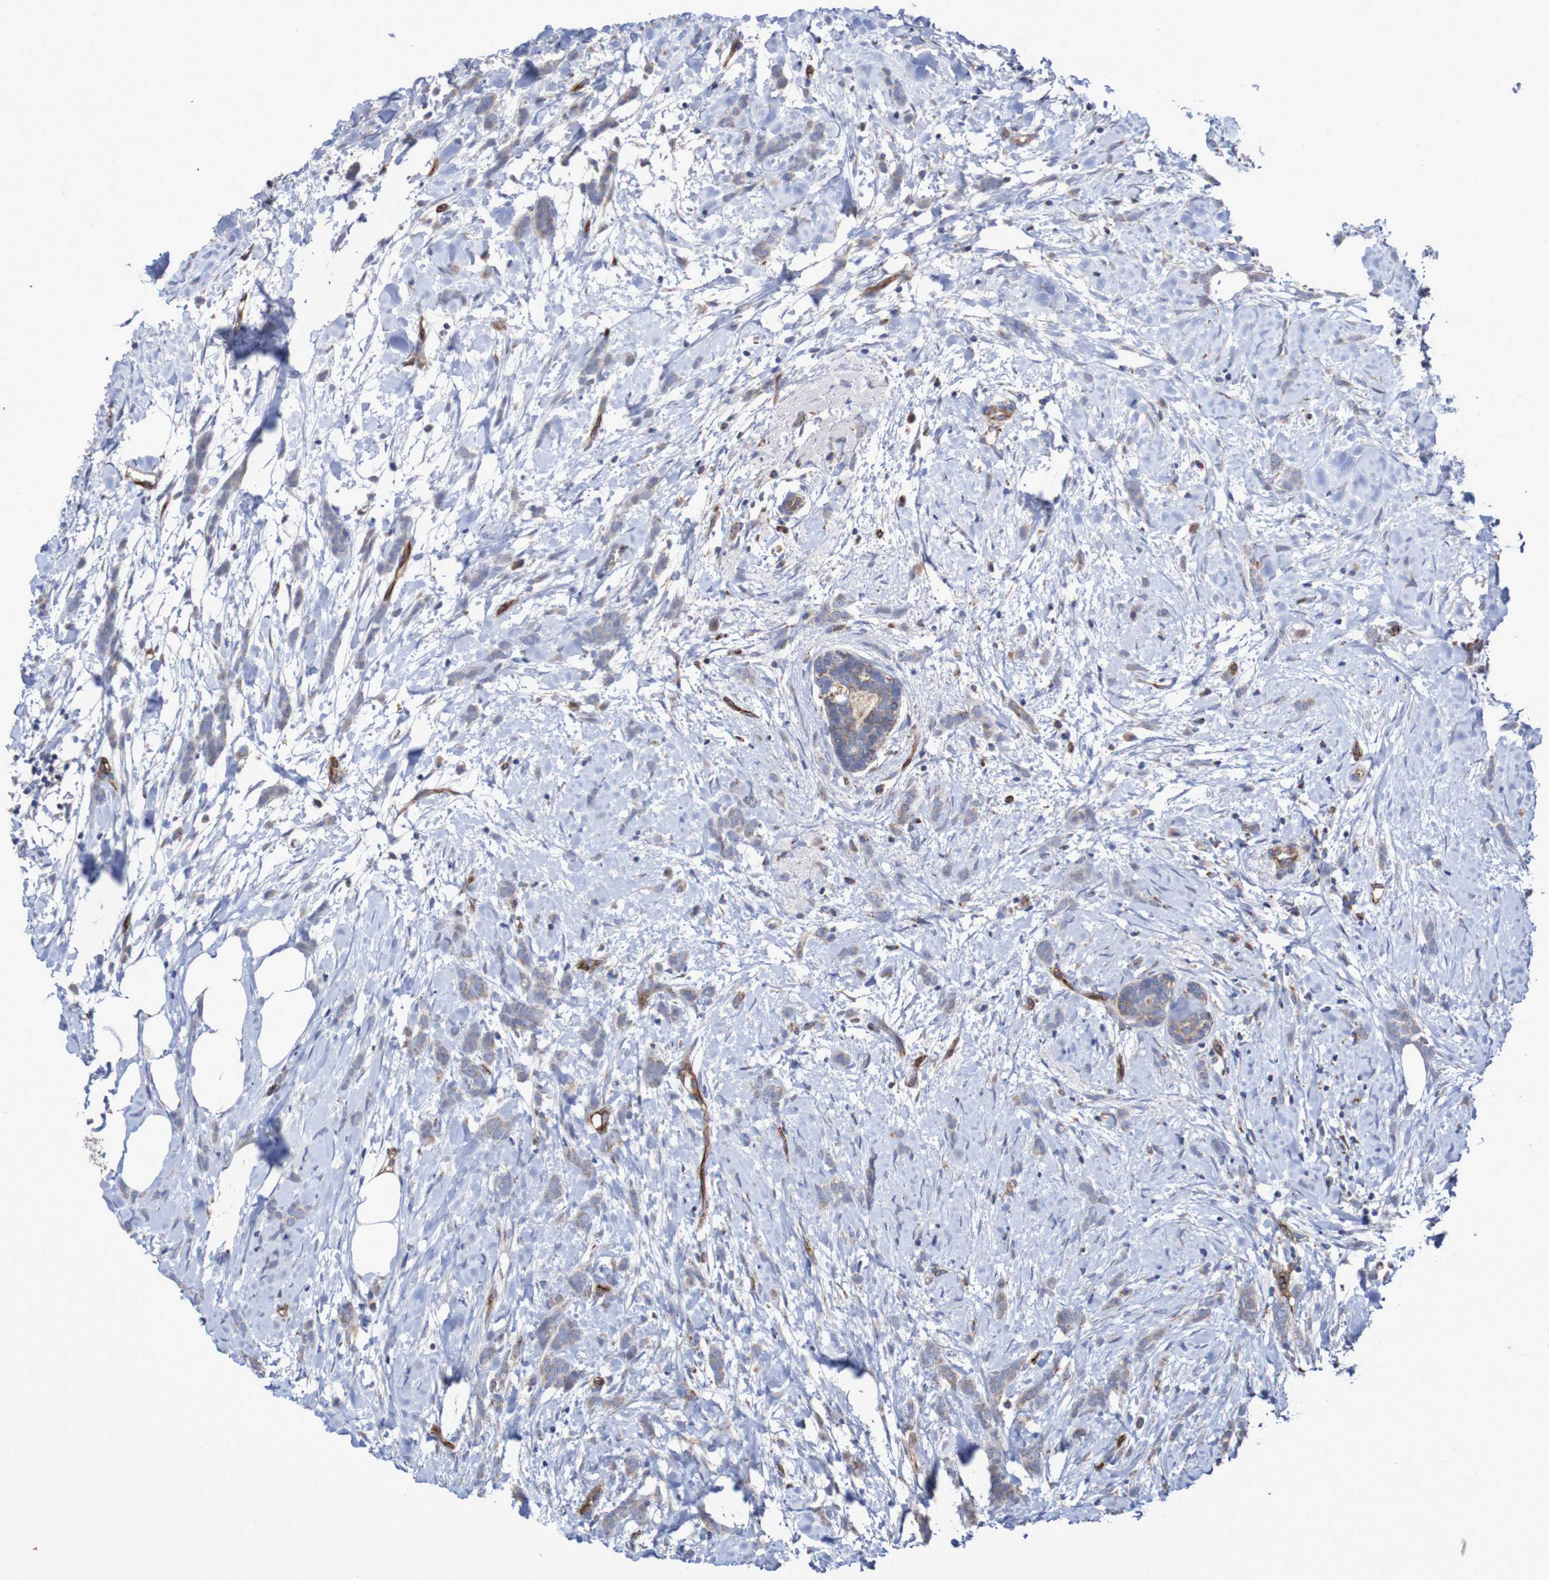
{"staining": {"intensity": "weak", "quantity": "25%-75%", "location": "cytoplasmic/membranous"}, "tissue": "breast cancer", "cell_type": "Tumor cells", "image_type": "cancer", "snomed": [{"axis": "morphology", "description": "Lobular carcinoma, in situ"}, {"axis": "morphology", "description": "Lobular carcinoma"}, {"axis": "topography", "description": "Breast"}], "caption": "Breast cancer stained with DAB (3,3'-diaminobenzidine) IHC displays low levels of weak cytoplasmic/membranous expression in approximately 25%-75% of tumor cells.", "gene": "MMEL1", "patient": {"sex": "female", "age": 41}}